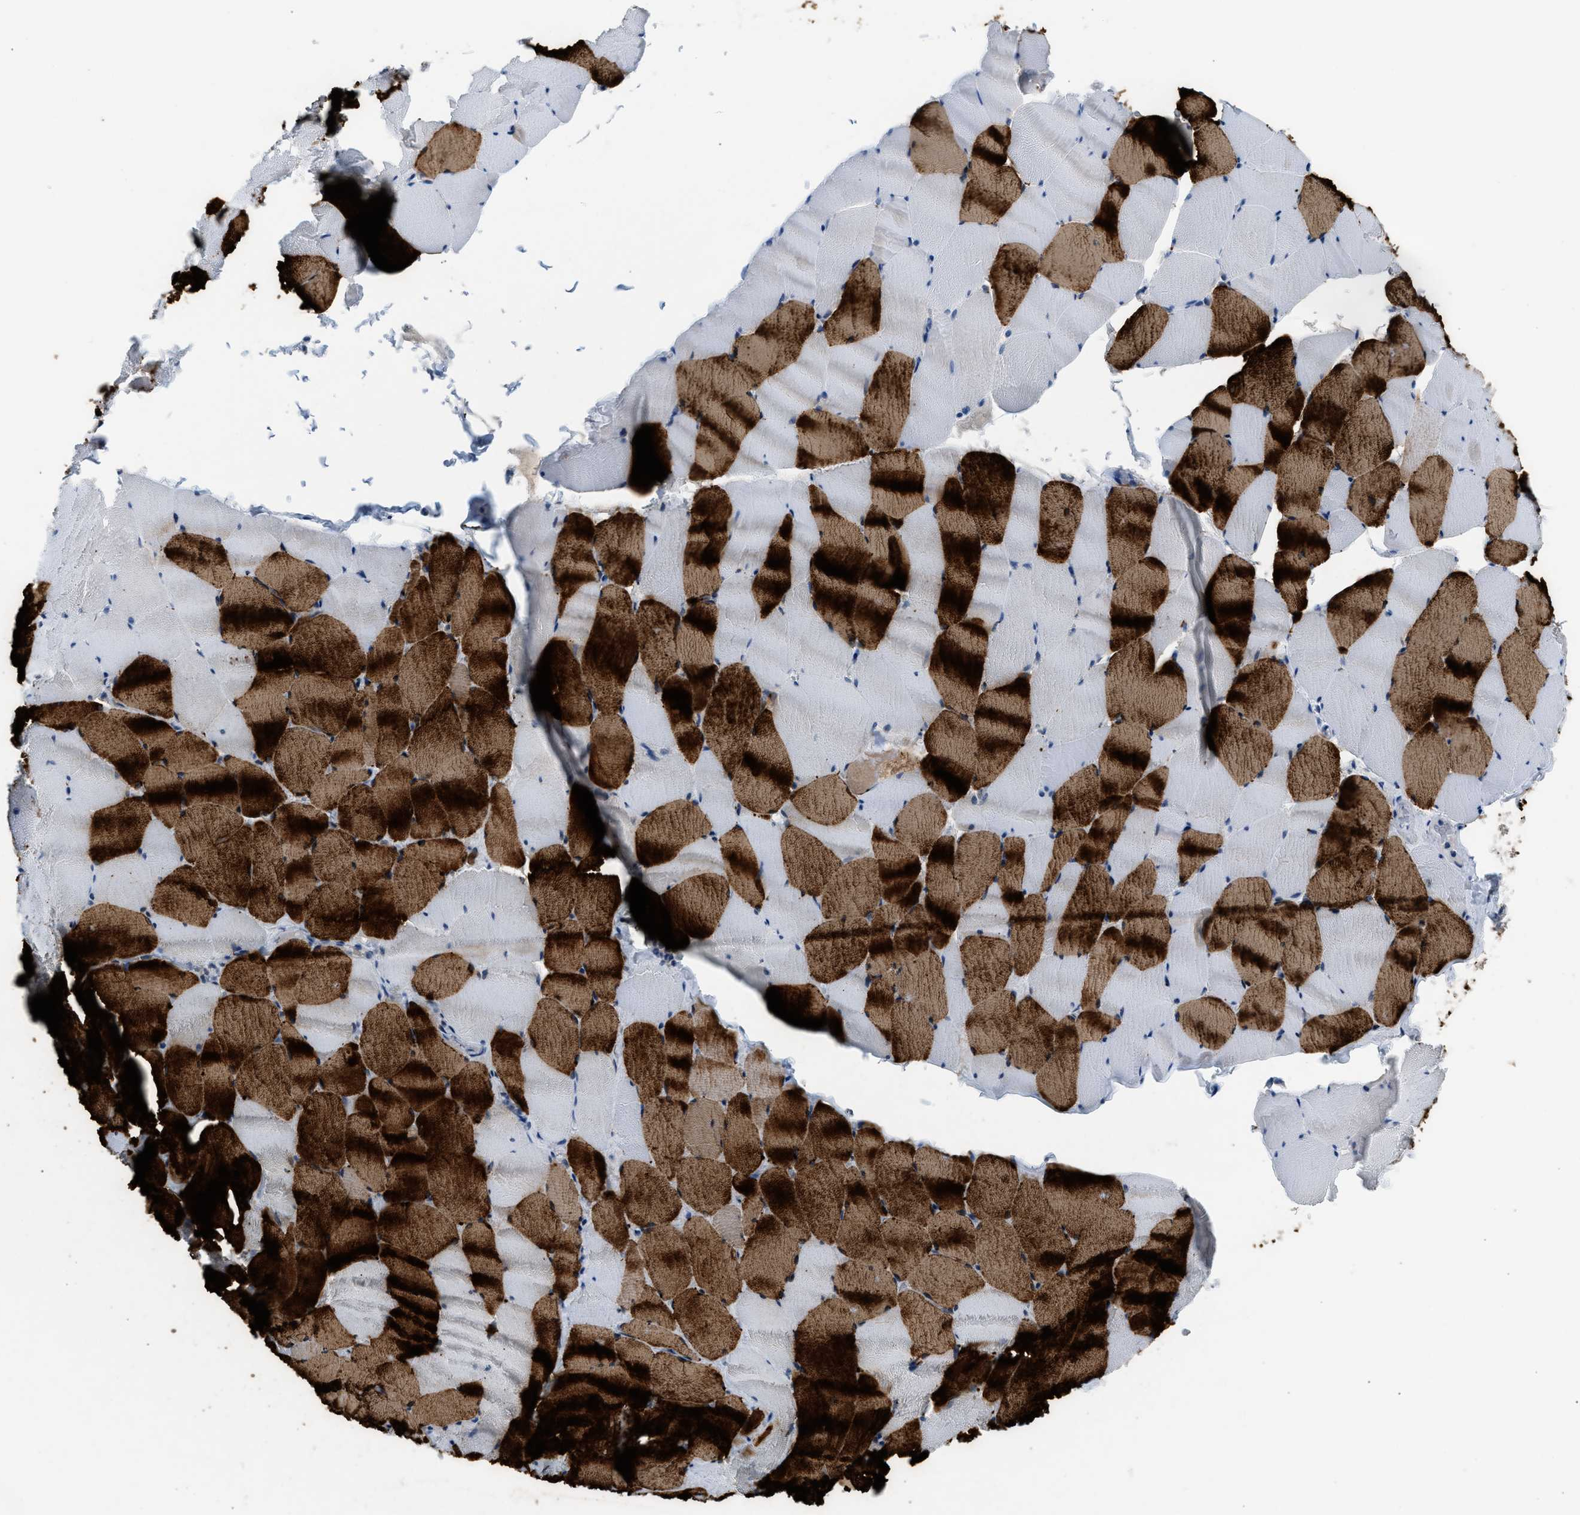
{"staining": {"intensity": "strong", "quantity": "25%-75%", "location": "cytoplasmic/membranous"}, "tissue": "skeletal muscle", "cell_type": "Myocytes", "image_type": "normal", "snomed": [{"axis": "morphology", "description": "Normal tissue, NOS"}, {"axis": "topography", "description": "Skeletal muscle"}], "caption": "DAB immunohistochemical staining of normal skeletal muscle demonstrates strong cytoplasmic/membranous protein positivity in about 25%-75% of myocytes.", "gene": "ERBB2", "patient": {"sex": "male", "age": 62}}